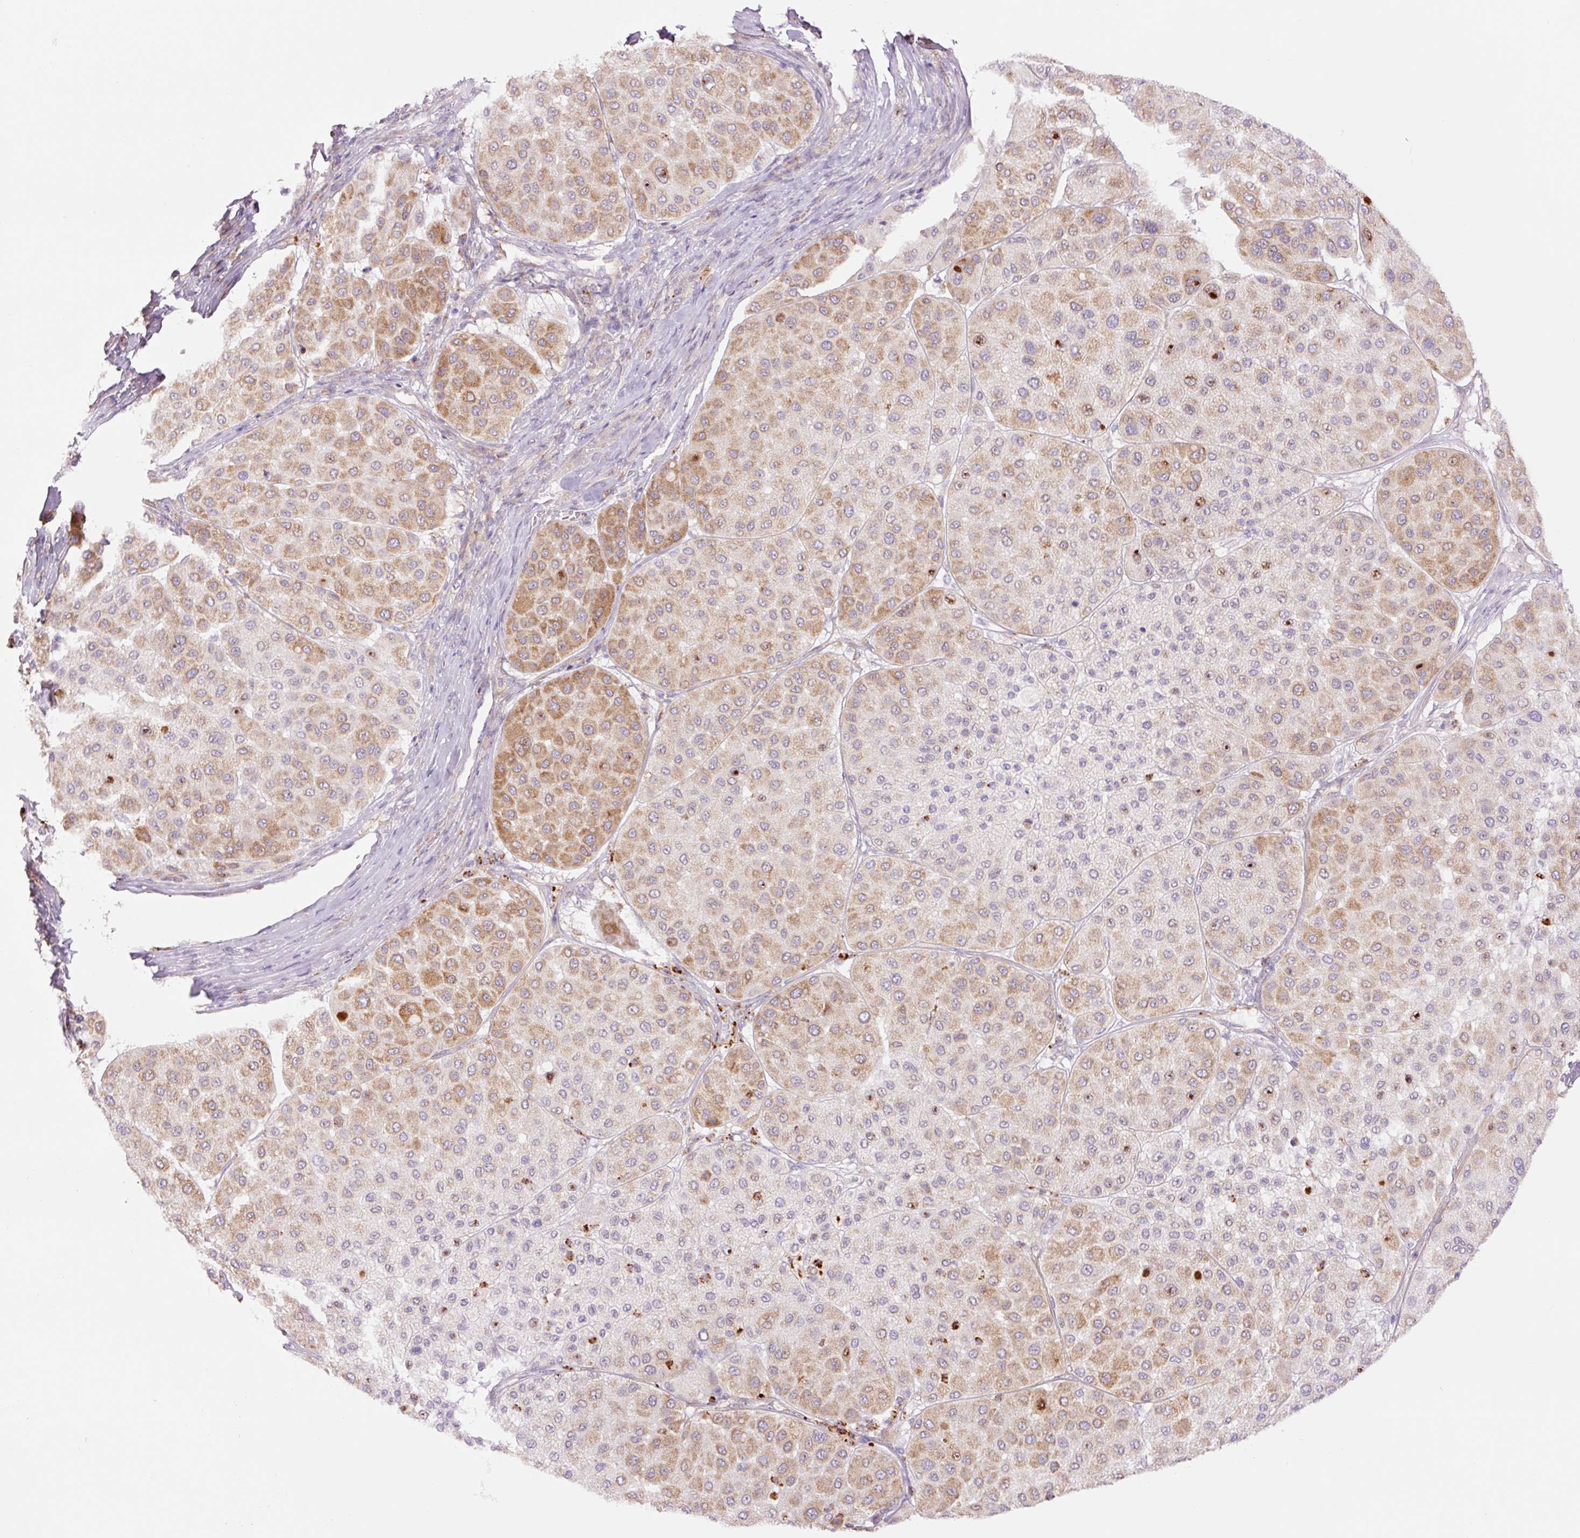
{"staining": {"intensity": "moderate", "quantity": "25%-75%", "location": "cytoplasmic/membranous"}, "tissue": "melanoma", "cell_type": "Tumor cells", "image_type": "cancer", "snomed": [{"axis": "morphology", "description": "Malignant melanoma, Metastatic site"}, {"axis": "topography", "description": "Smooth muscle"}], "caption": "Protein staining exhibits moderate cytoplasmic/membranous staining in about 25%-75% of tumor cells in malignant melanoma (metastatic site).", "gene": "SH2D6", "patient": {"sex": "male", "age": 41}}